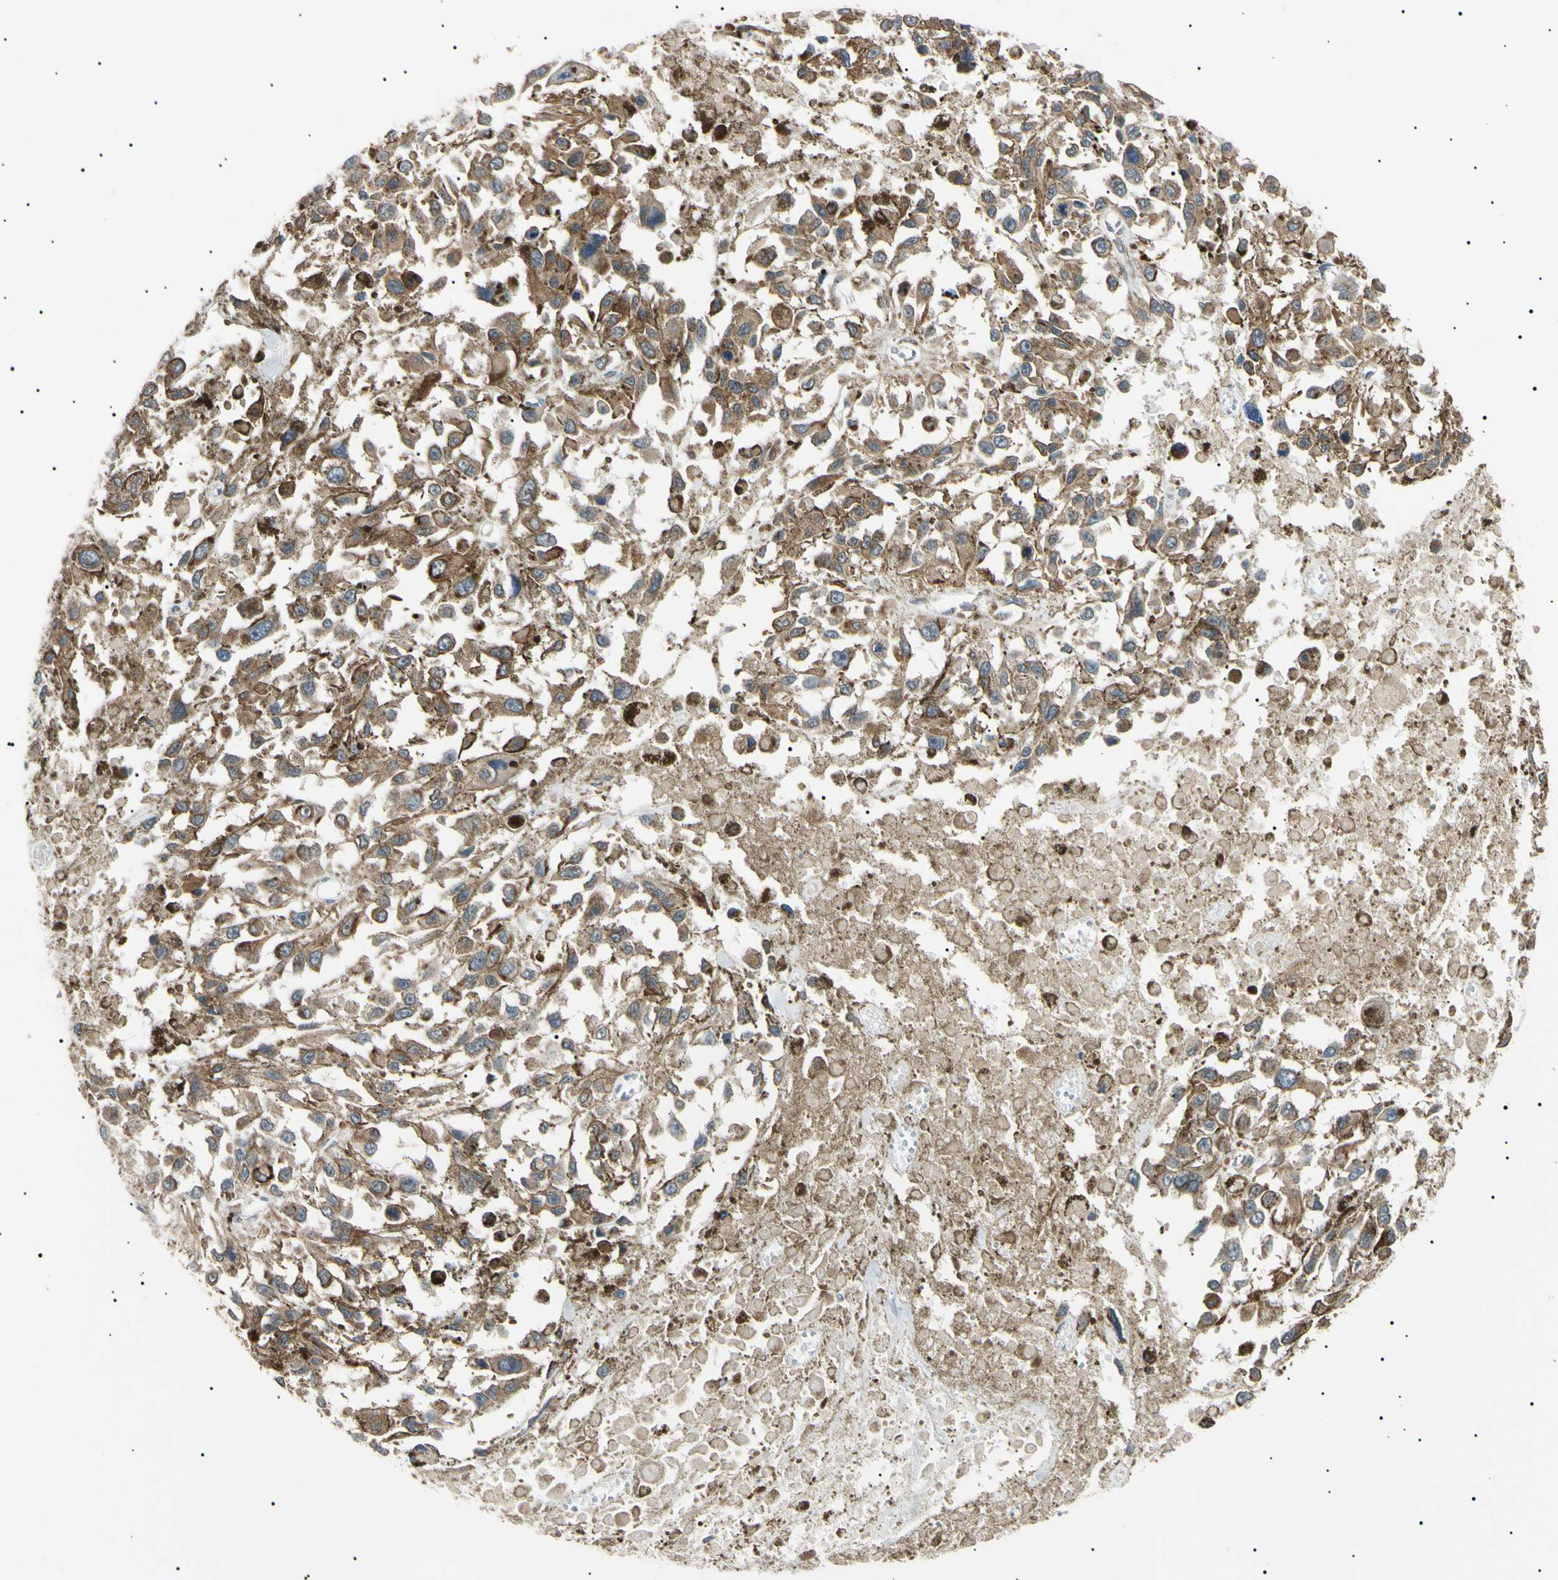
{"staining": {"intensity": "strong", "quantity": ">75%", "location": "cytoplasmic/membranous"}, "tissue": "melanoma", "cell_type": "Tumor cells", "image_type": "cancer", "snomed": [{"axis": "morphology", "description": "Malignant melanoma, Metastatic site"}, {"axis": "topography", "description": "Lymph node"}], "caption": "Brown immunohistochemical staining in melanoma shows strong cytoplasmic/membranous staining in about >75% of tumor cells.", "gene": "VAPA", "patient": {"sex": "male", "age": 59}}